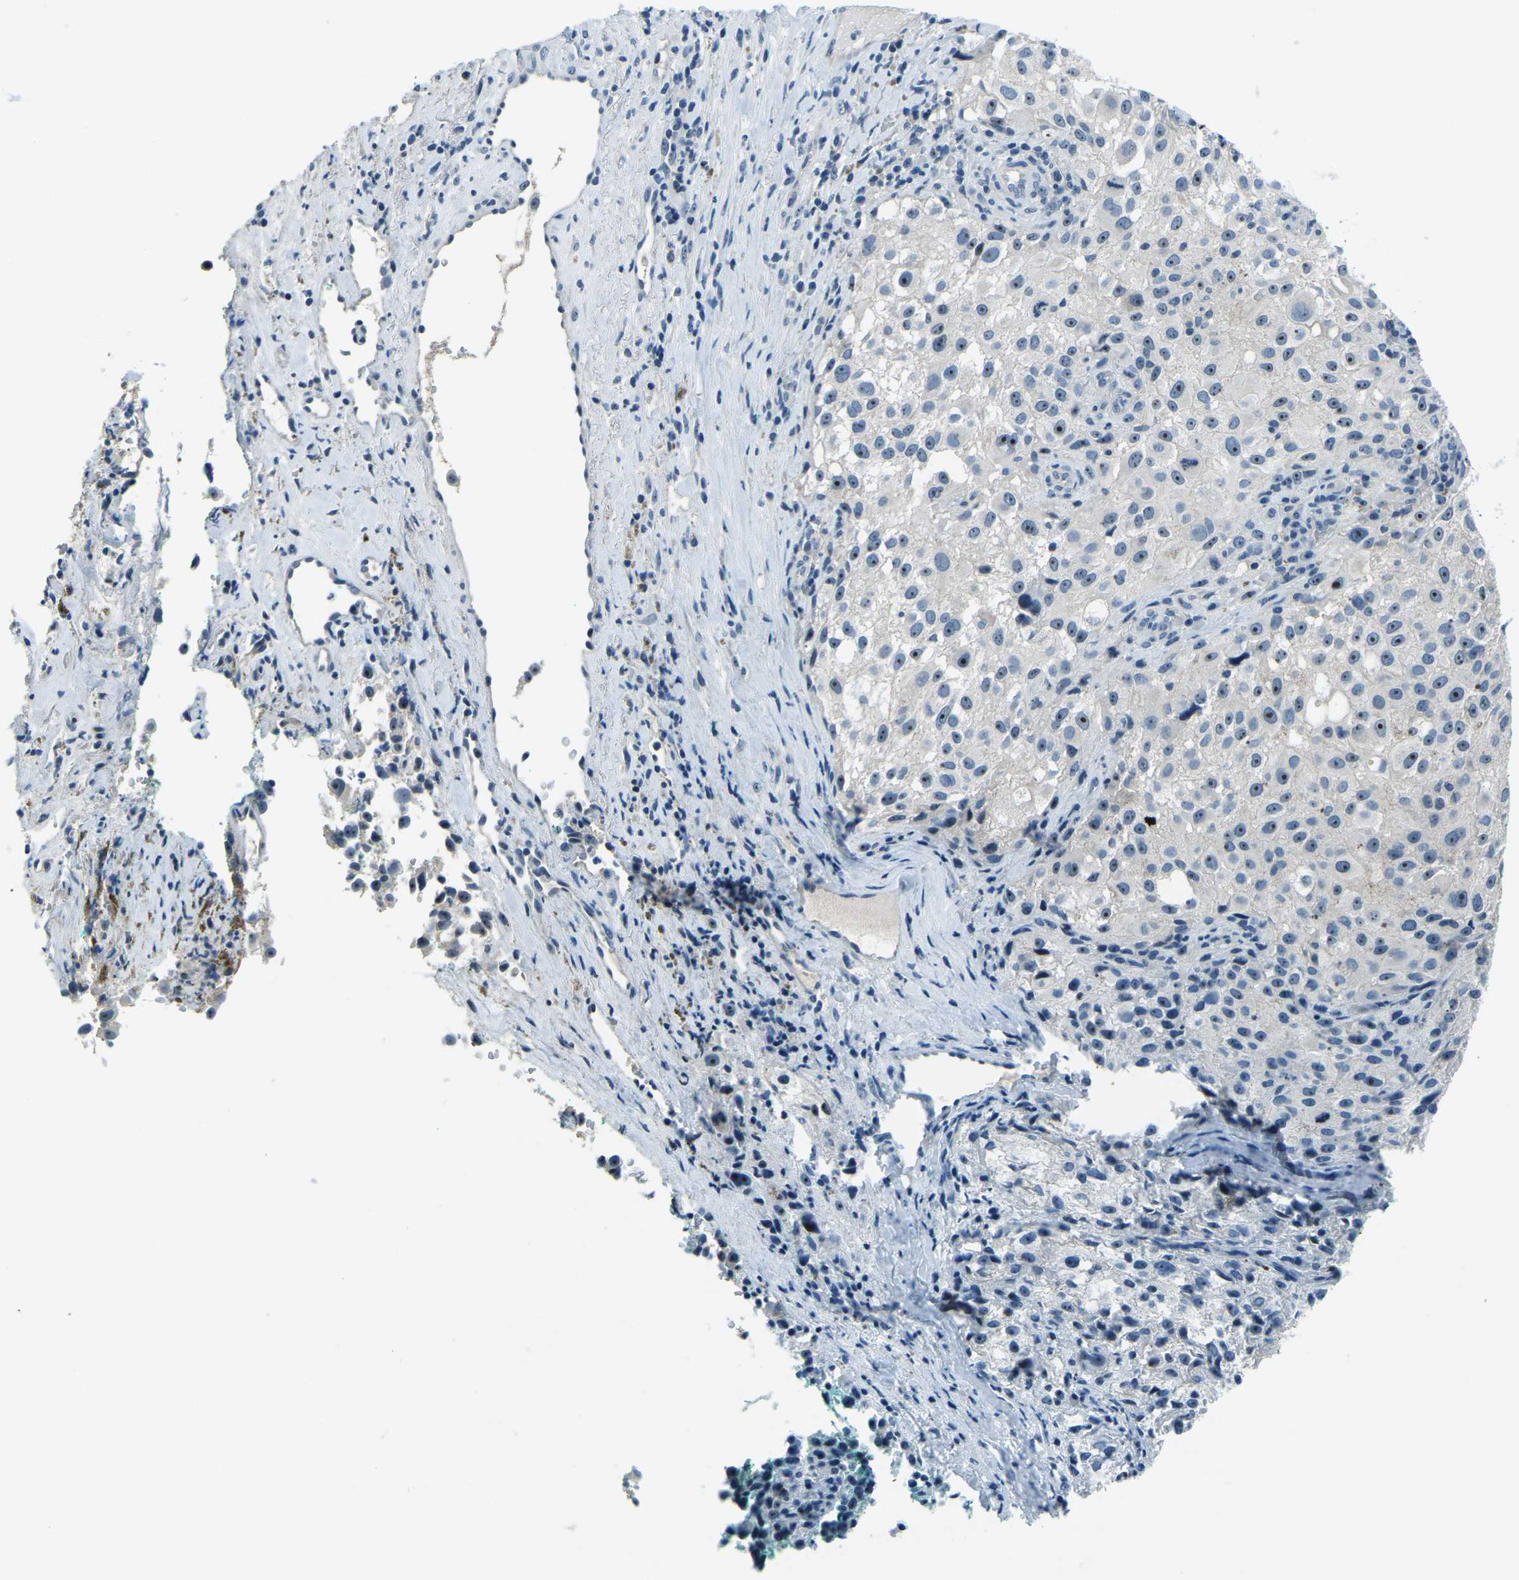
{"staining": {"intensity": "moderate", "quantity": ">75%", "location": "nuclear"}, "tissue": "melanoma", "cell_type": "Tumor cells", "image_type": "cancer", "snomed": [{"axis": "morphology", "description": "Necrosis, NOS"}, {"axis": "morphology", "description": "Malignant melanoma, NOS"}, {"axis": "topography", "description": "Skin"}], "caption": "This histopathology image reveals immunohistochemistry (IHC) staining of malignant melanoma, with medium moderate nuclear expression in about >75% of tumor cells.", "gene": "RRP1", "patient": {"sex": "female", "age": 87}}